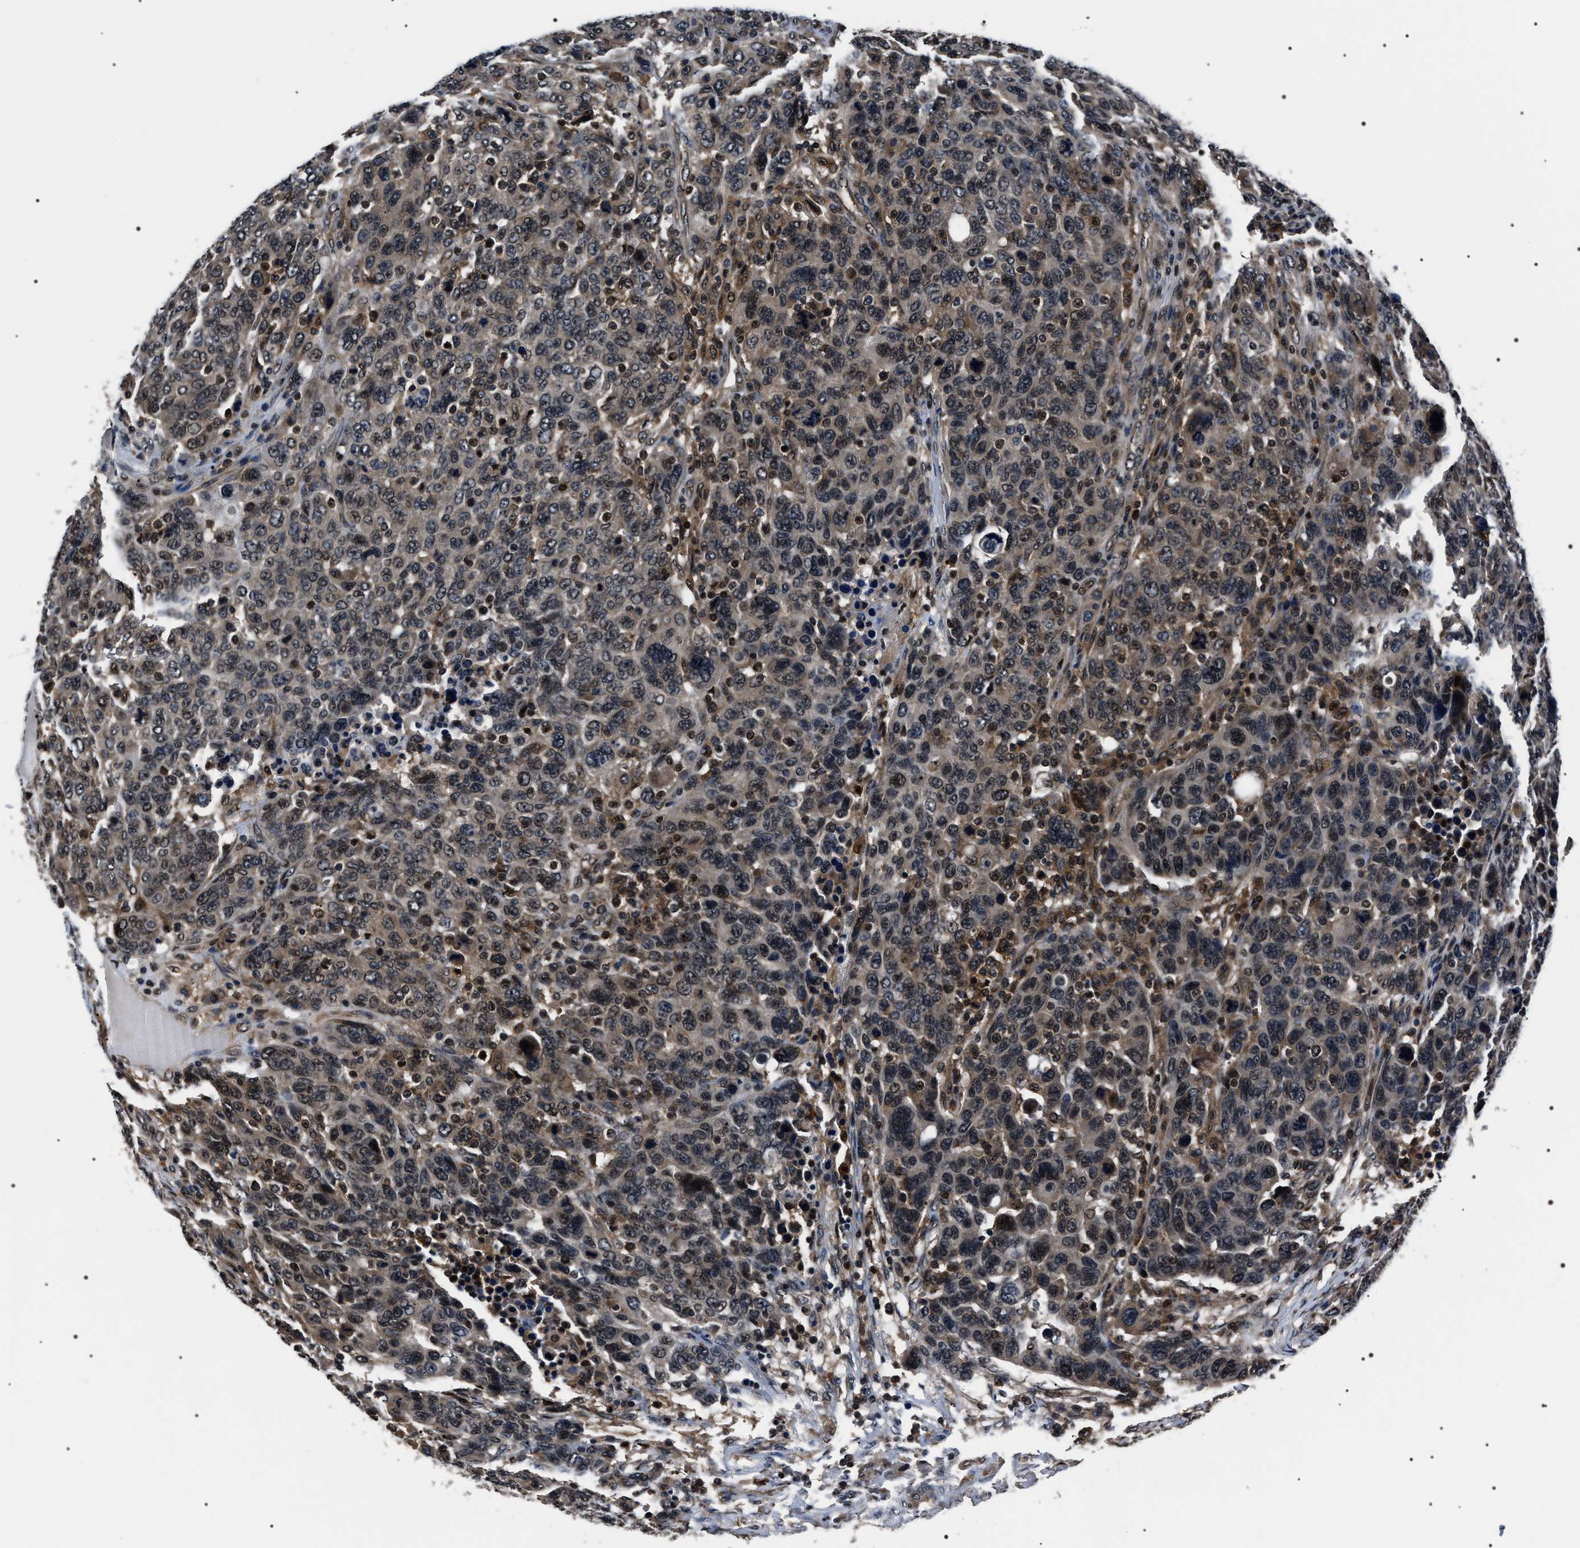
{"staining": {"intensity": "weak", "quantity": ">75%", "location": "cytoplasmic/membranous,nuclear"}, "tissue": "breast cancer", "cell_type": "Tumor cells", "image_type": "cancer", "snomed": [{"axis": "morphology", "description": "Duct carcinoma"}, {"axis": "topography", "description": "Breast"}], "caption": "The photomicrograph exhibits immunohistochemical staining of breast cancer. There is weak cytoplasmic/membranous and nuclear positivity is appreciated in approximately >75% of tumor cells.", "gene": "SIPA1", "patient": {"sex": "female", "age": 37}}